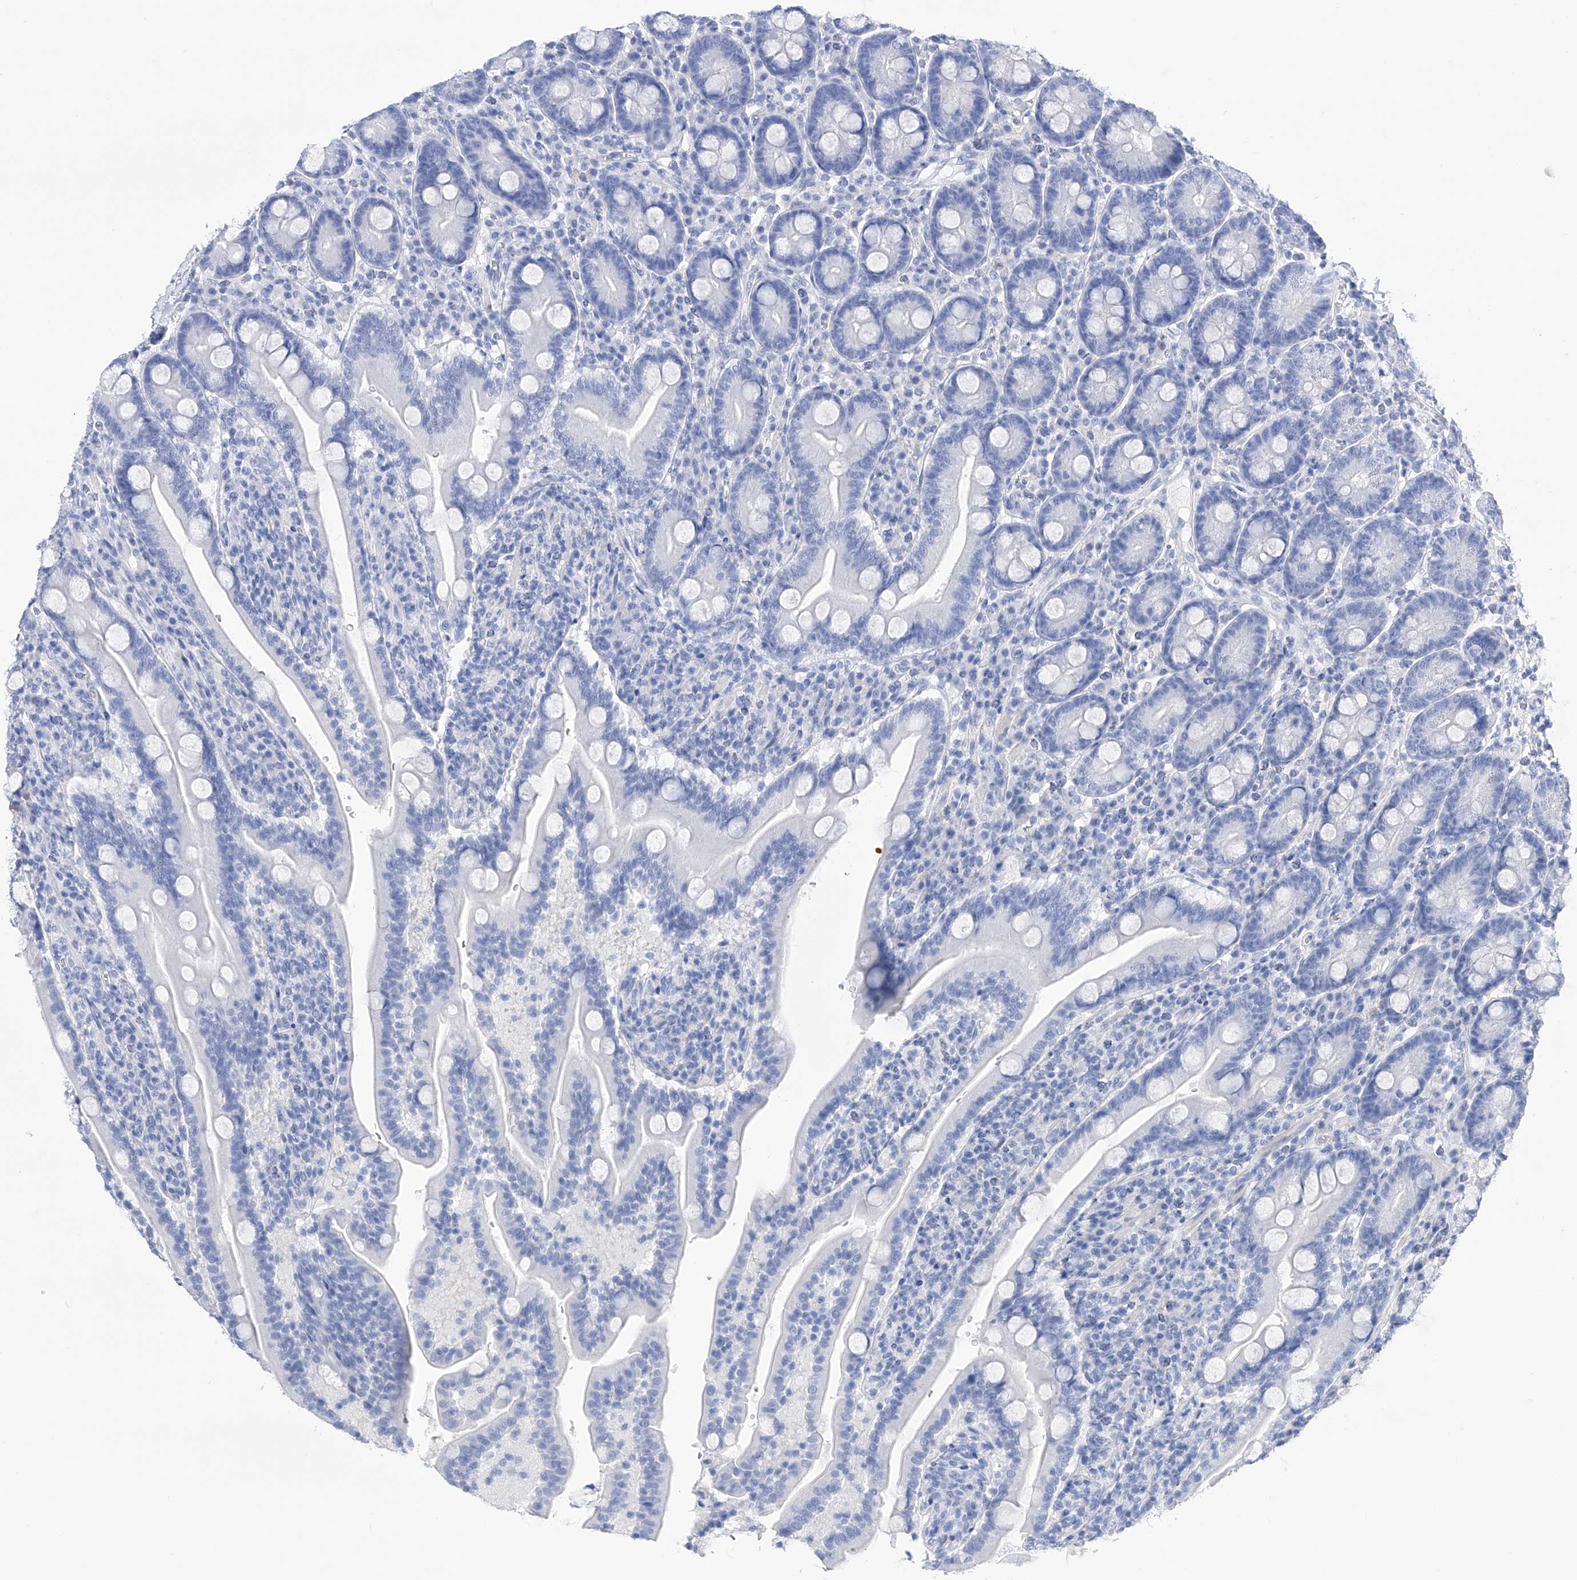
{"staining": {"intensity": "negative", "quantity": "none", "location": "none"}, "tissue": "duodenum", "cell_type": "Glandular cells", "image_type": "normal", "snomed": [{"axis": "morphology", "description": "Normal tissue, NOS"}, {"axis": "topography", "description": "Duodenum"}], "caption": "This is a image of IHC staining of benign duodenum, which shows no expression in glandular cells. Brightfield microscopy of IHC stained with DAB (brown) and hematoxylin (blue), captured at high magnification.", "gene": "FLG", "patient": {"sex": "male", "age": 35}}